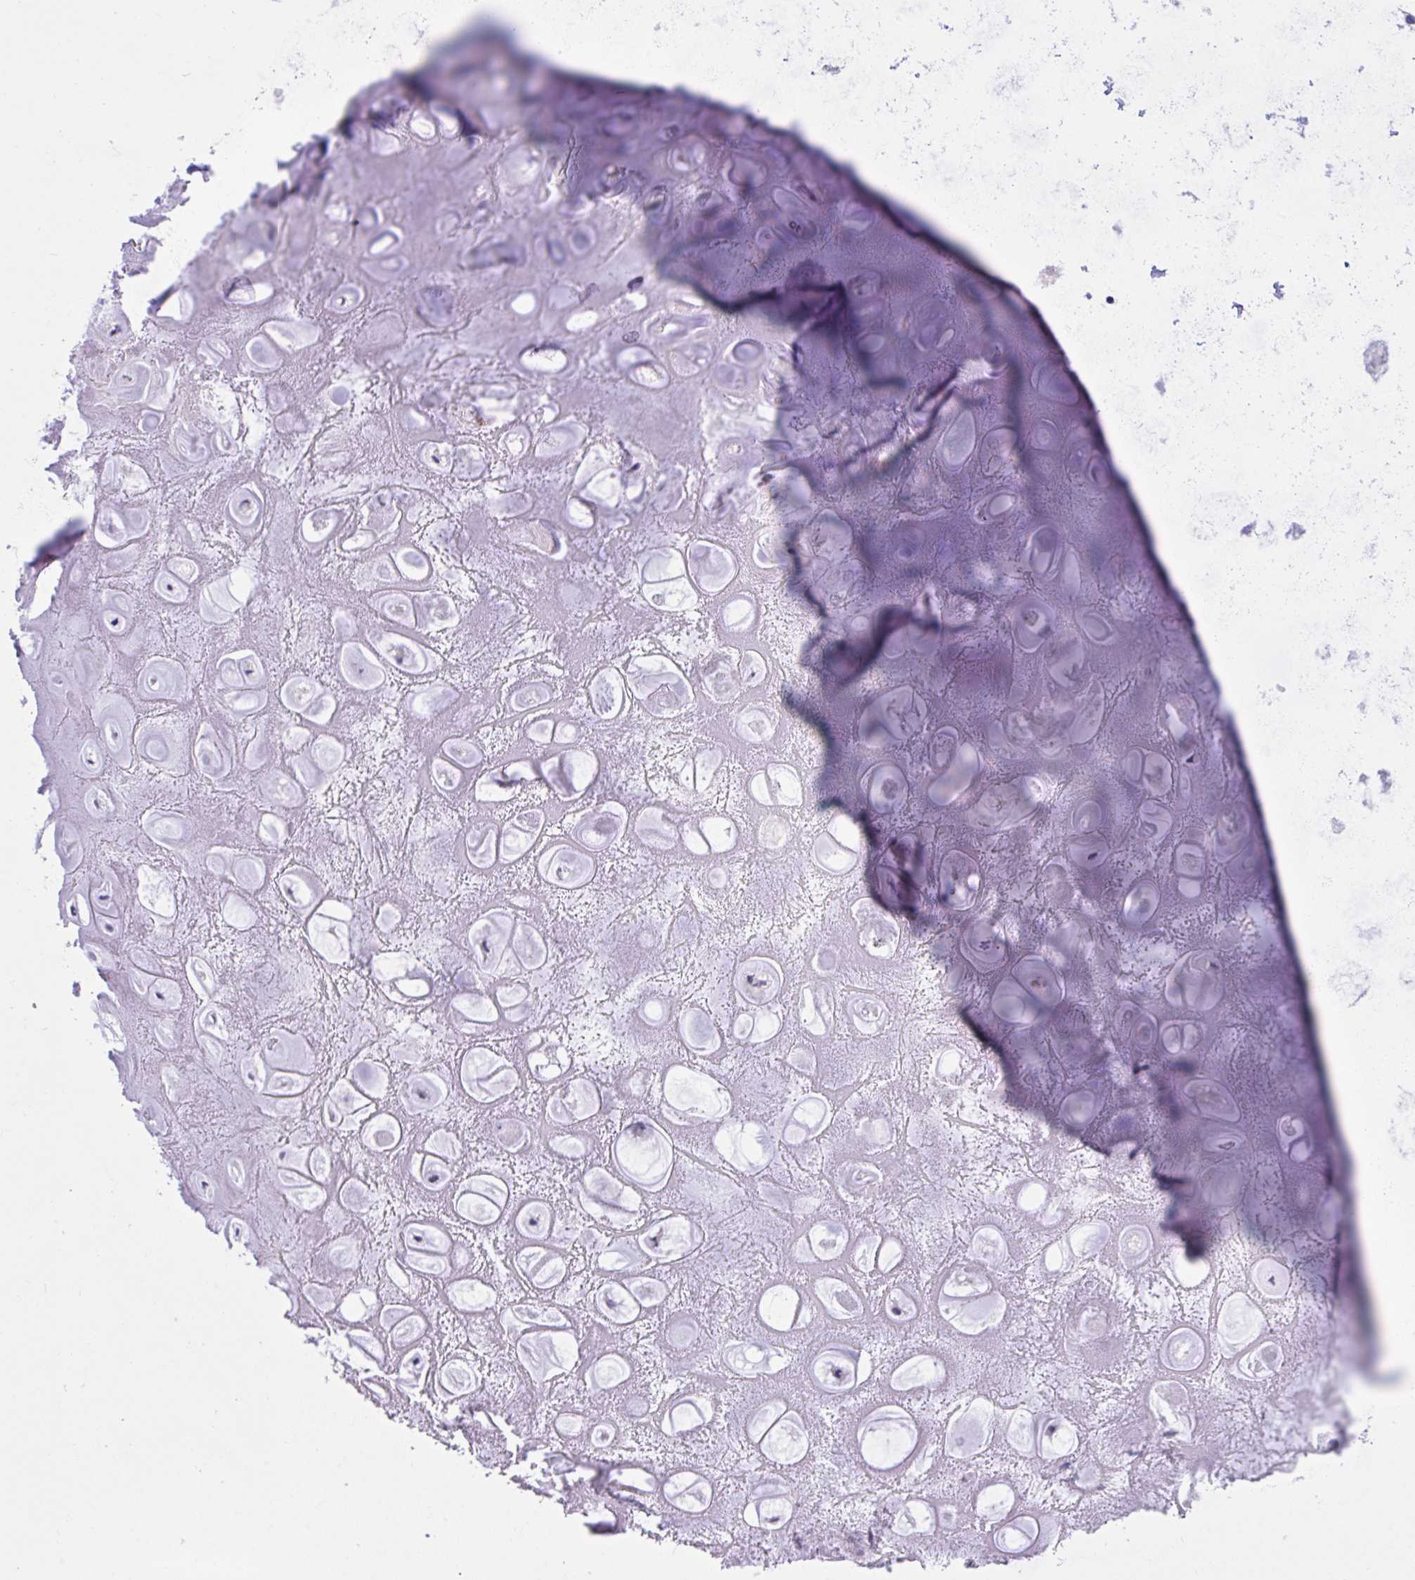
{"staining": {"intensity": "negative", "quantity": "none", "location": "none"}, "tissue": "adipose tissue", "cell_type": "Adipocytes", "image_type": "normal", "snomed": [{"axis": "morphology", "description": "Normal tissue, NOS"}, {"axis": "topography", "description": "Lymph node"}, {"axis": "topography", "description": "Cartilage tissue"}, {"axis": "topography", "description": "Nasopharynx"}], "caption": "Immunohistochemistry (IHC) of normal adipose tissue shows no positivity in adipocytes. (DAB immunohistochemistry, high magnification).", "gene": "OR13A1", "patient": {"sex": "male", "age": 63}}